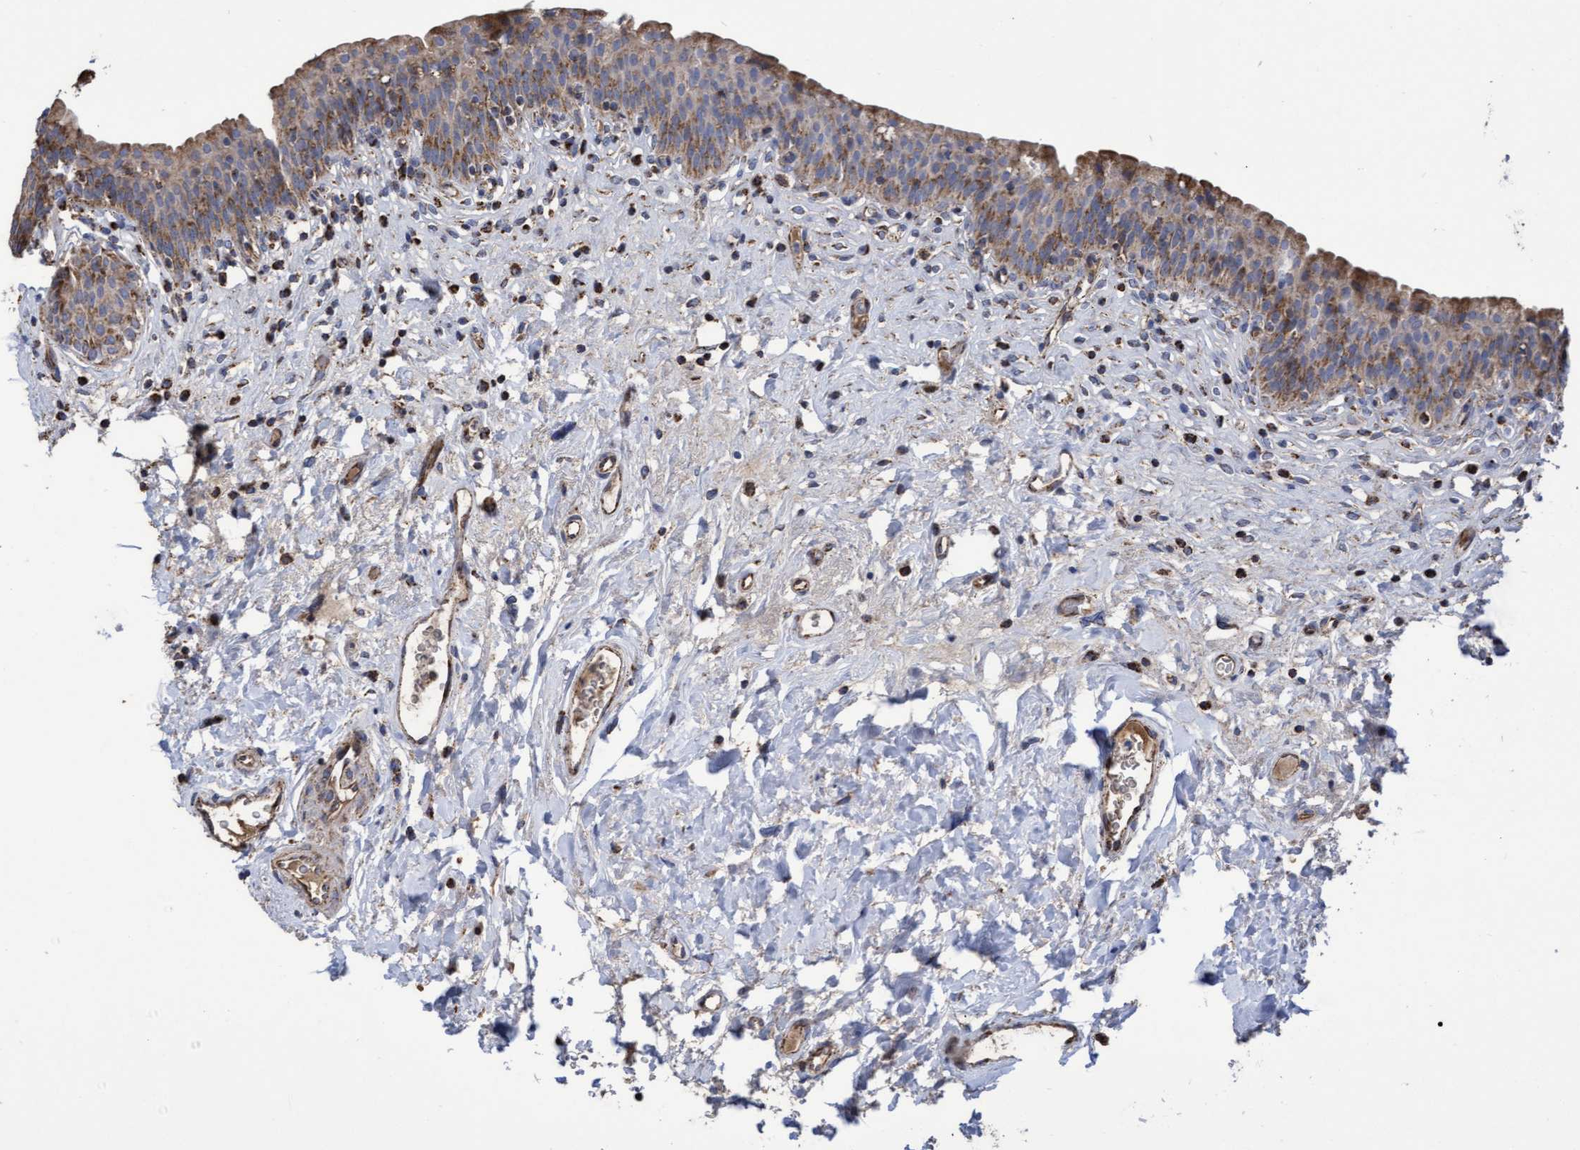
{"staining": {"intensity": "strong", "quantity": ">75%", "location": "cytoplasmic/membranous"}, "tissue": "urinary bladder", "cell_type": "Urothelial cells", "image_type": "normal", "snomed": [{"axis": "morphology", "description": "Normal tissue, NOS"}, {"axis": "topography", "description": "Urinary bladder"}], "caption": "A histopathology image of urinary bladder stained for a protein shows strong cytoplasmic/membranous brown staining in urothelial cells. The protein of interest is stained brown, and the nuclei are stained in blue (DAB IHC with brightfield microscopy, high magnification).", "gene": "COBL", "patient": {"sex": "male", "age": 83}}